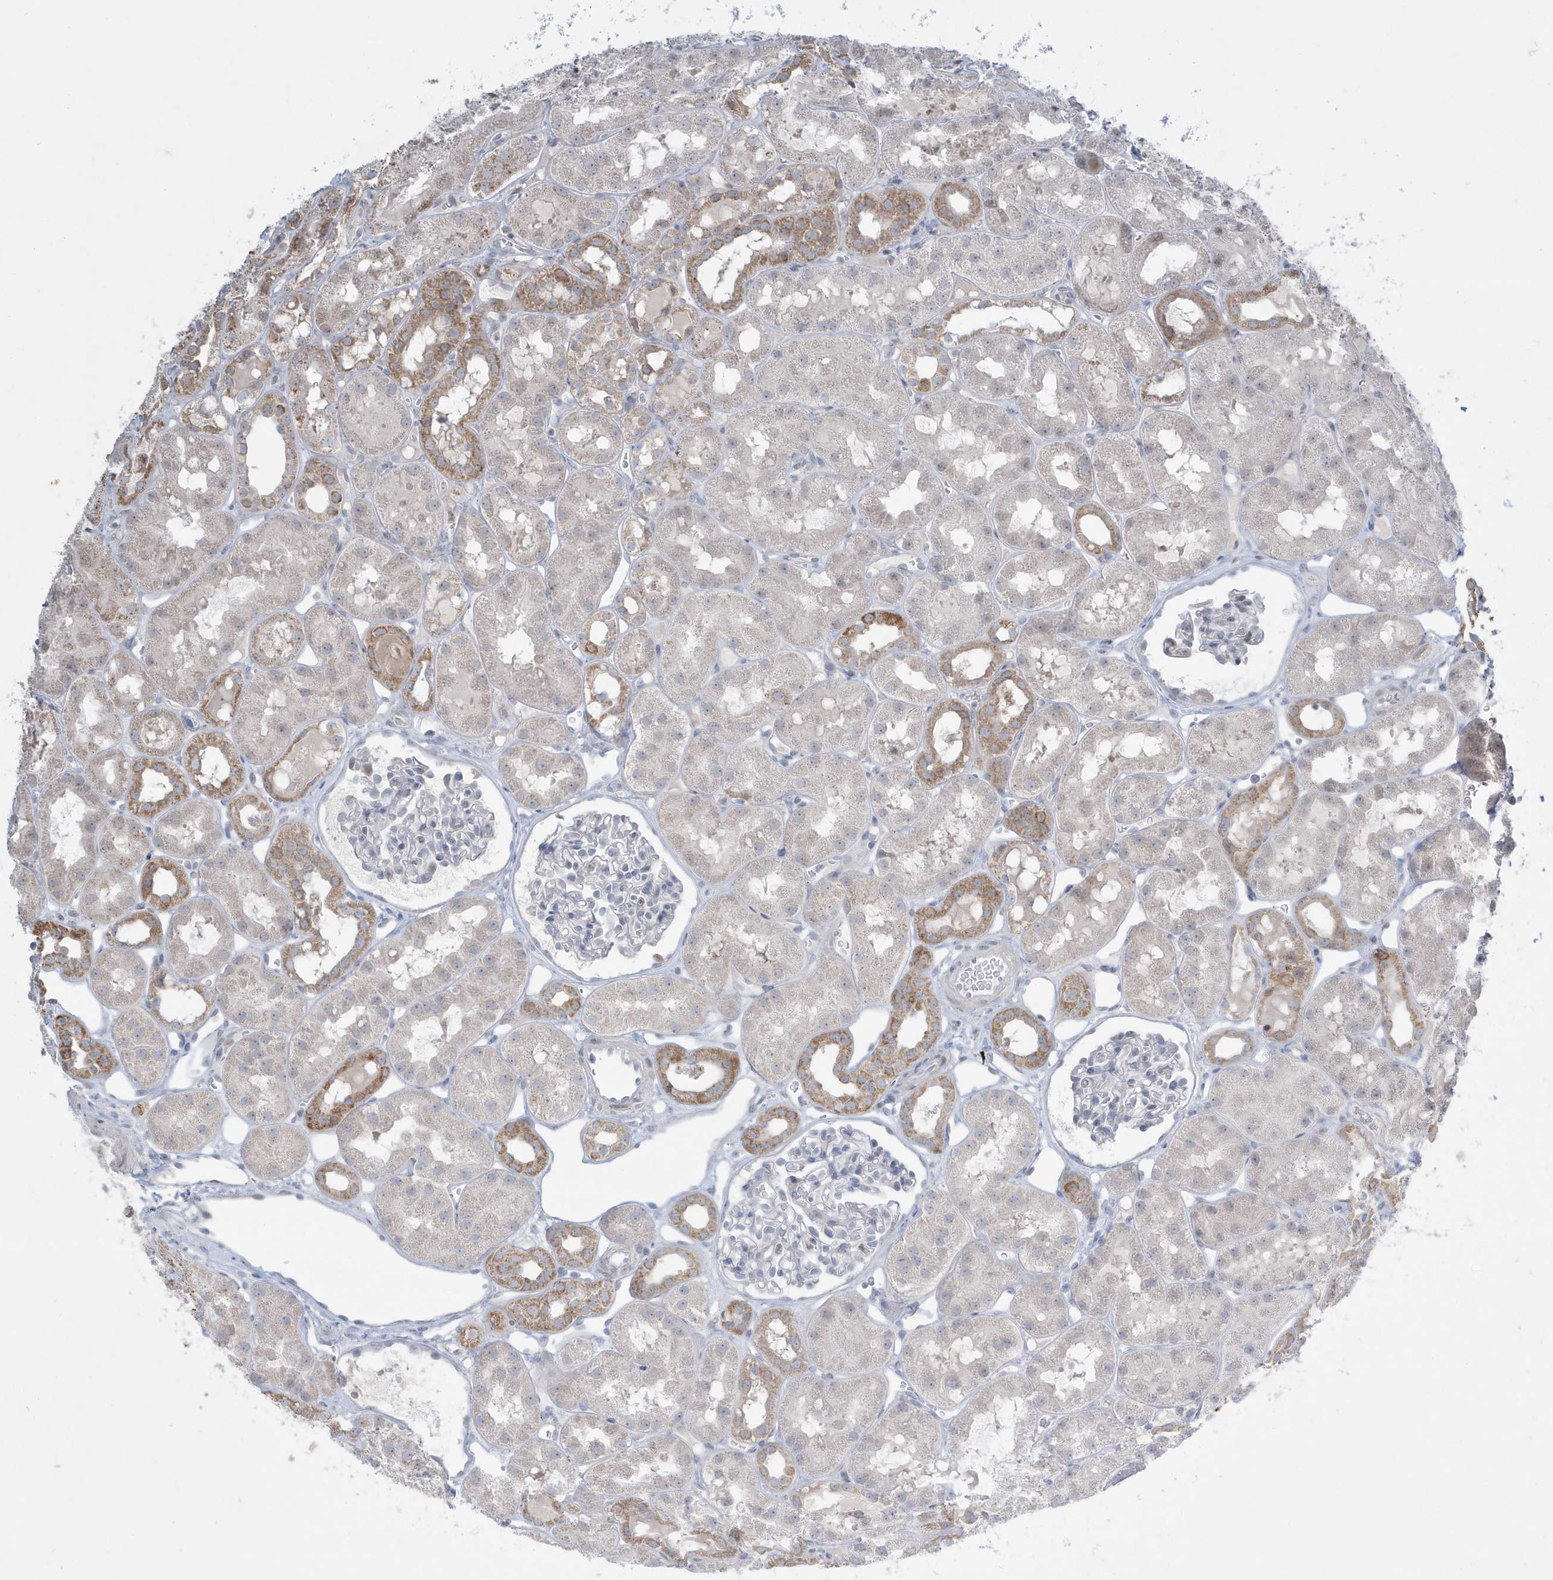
{"staining": {"intensity": "negative", "quantity": "none", "location": "none"}, "tissue": "kidney", "cell_type": "Cells in glomeruli", "image_type": "normal", "snomed": [{"axis": "morphology", "description": "Normal tissue, NOS"}, {"axis": "topography", "description": "Kidney"}], "caption": "IHC micrograph of unremarkable kidney stained for a protein (brown), which reveals no positivity in cells in glomeruli. The staining is performed using DAB brown chromogen with nuclei counter-stained in using hematoxylin.", "gene": "FNDC1", "patient": {"sex": "male", "age": 16}}